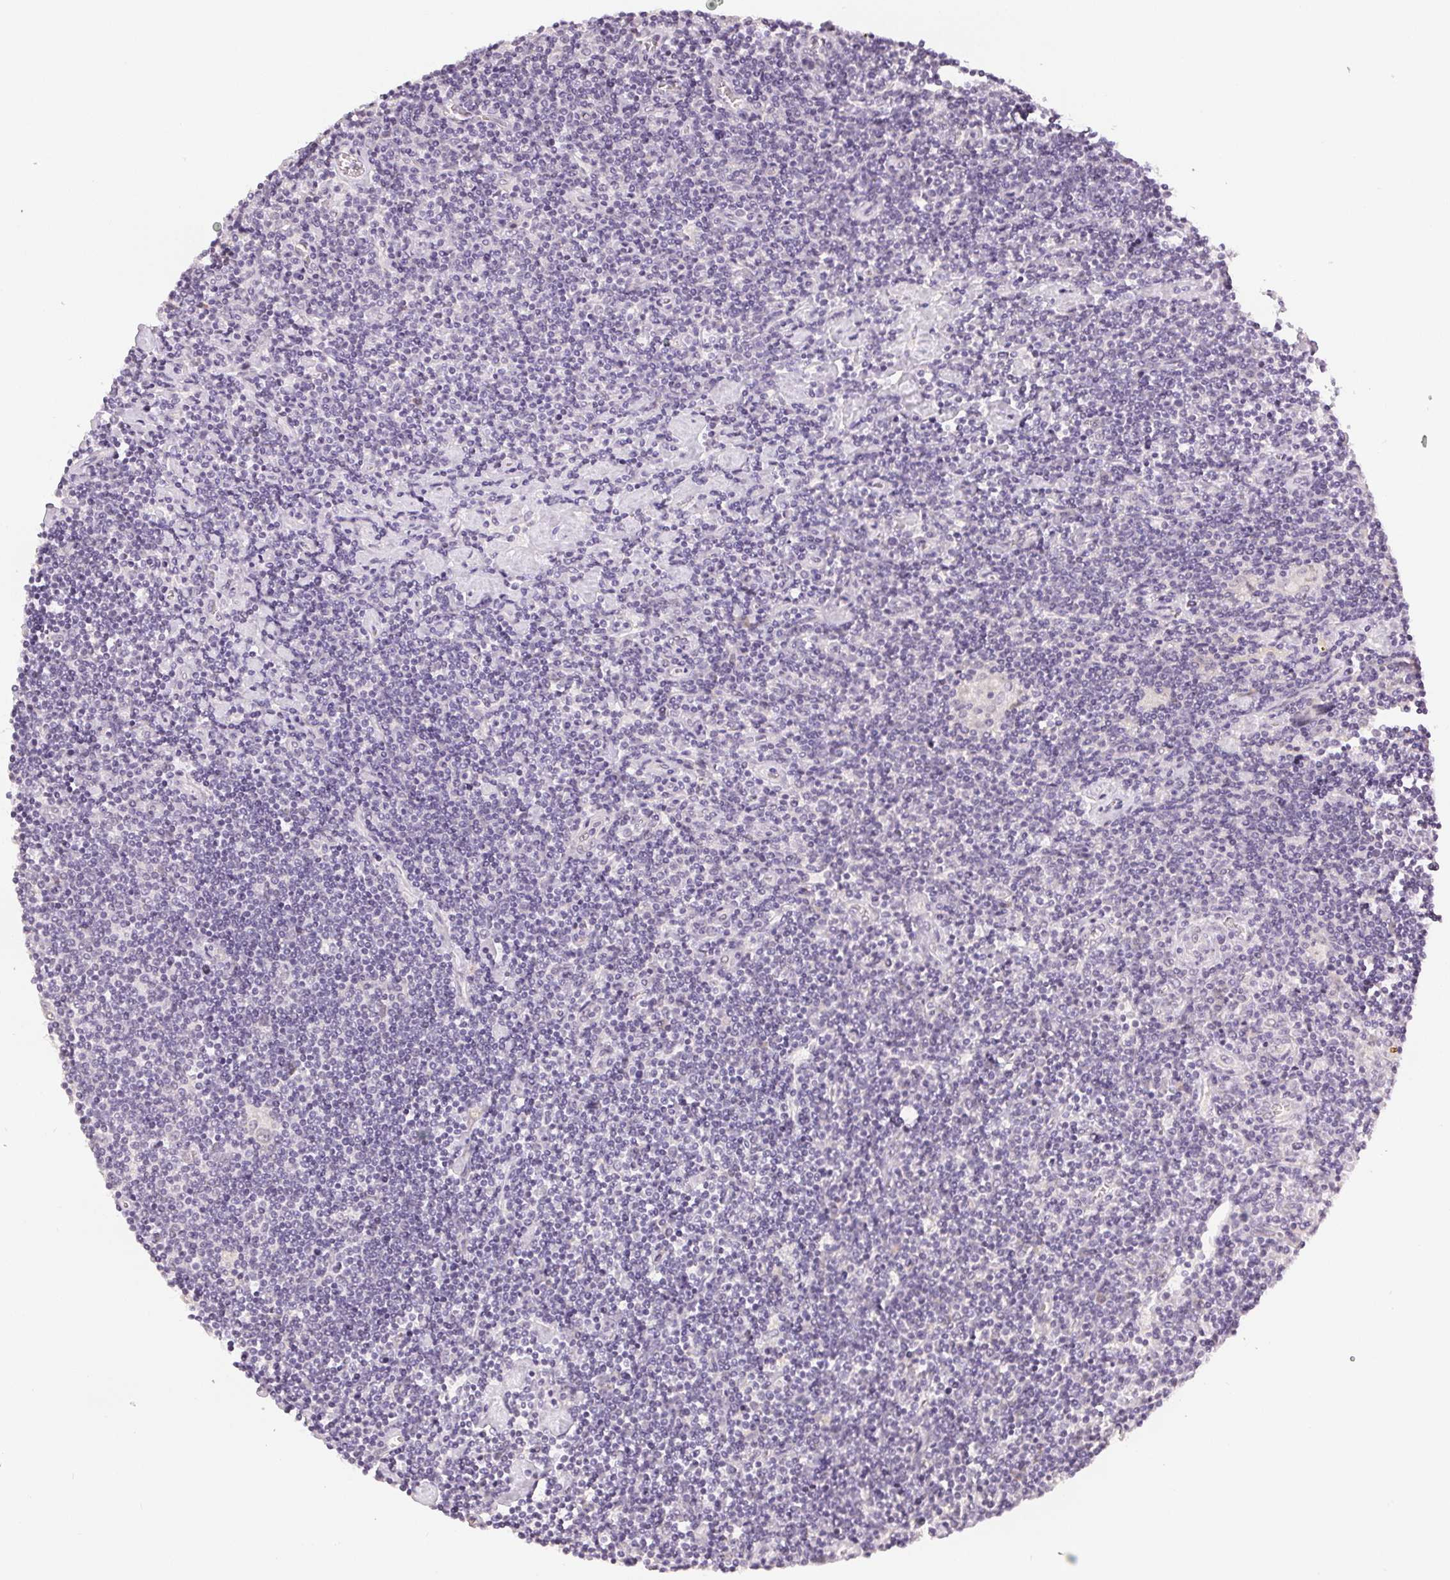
{"staining": {"intensity": "negative", "quantity": "none", "location": "none"}, "tissue": "lymphoma", "cell_type": "Tumor cells", "image_type": "cancer", "snomed": [{"axis": "morphology", "description": "Hodgkin's disease, NOS"}, {"axis": "topography", "description": "Lymph node"}], "caption": "A photomicrograph of Hodgkin's disease stained for a protein shows no brown staining in tumor cells.", "gene": "PLCB1", "patient": {"sex": "male", "age": 40}}